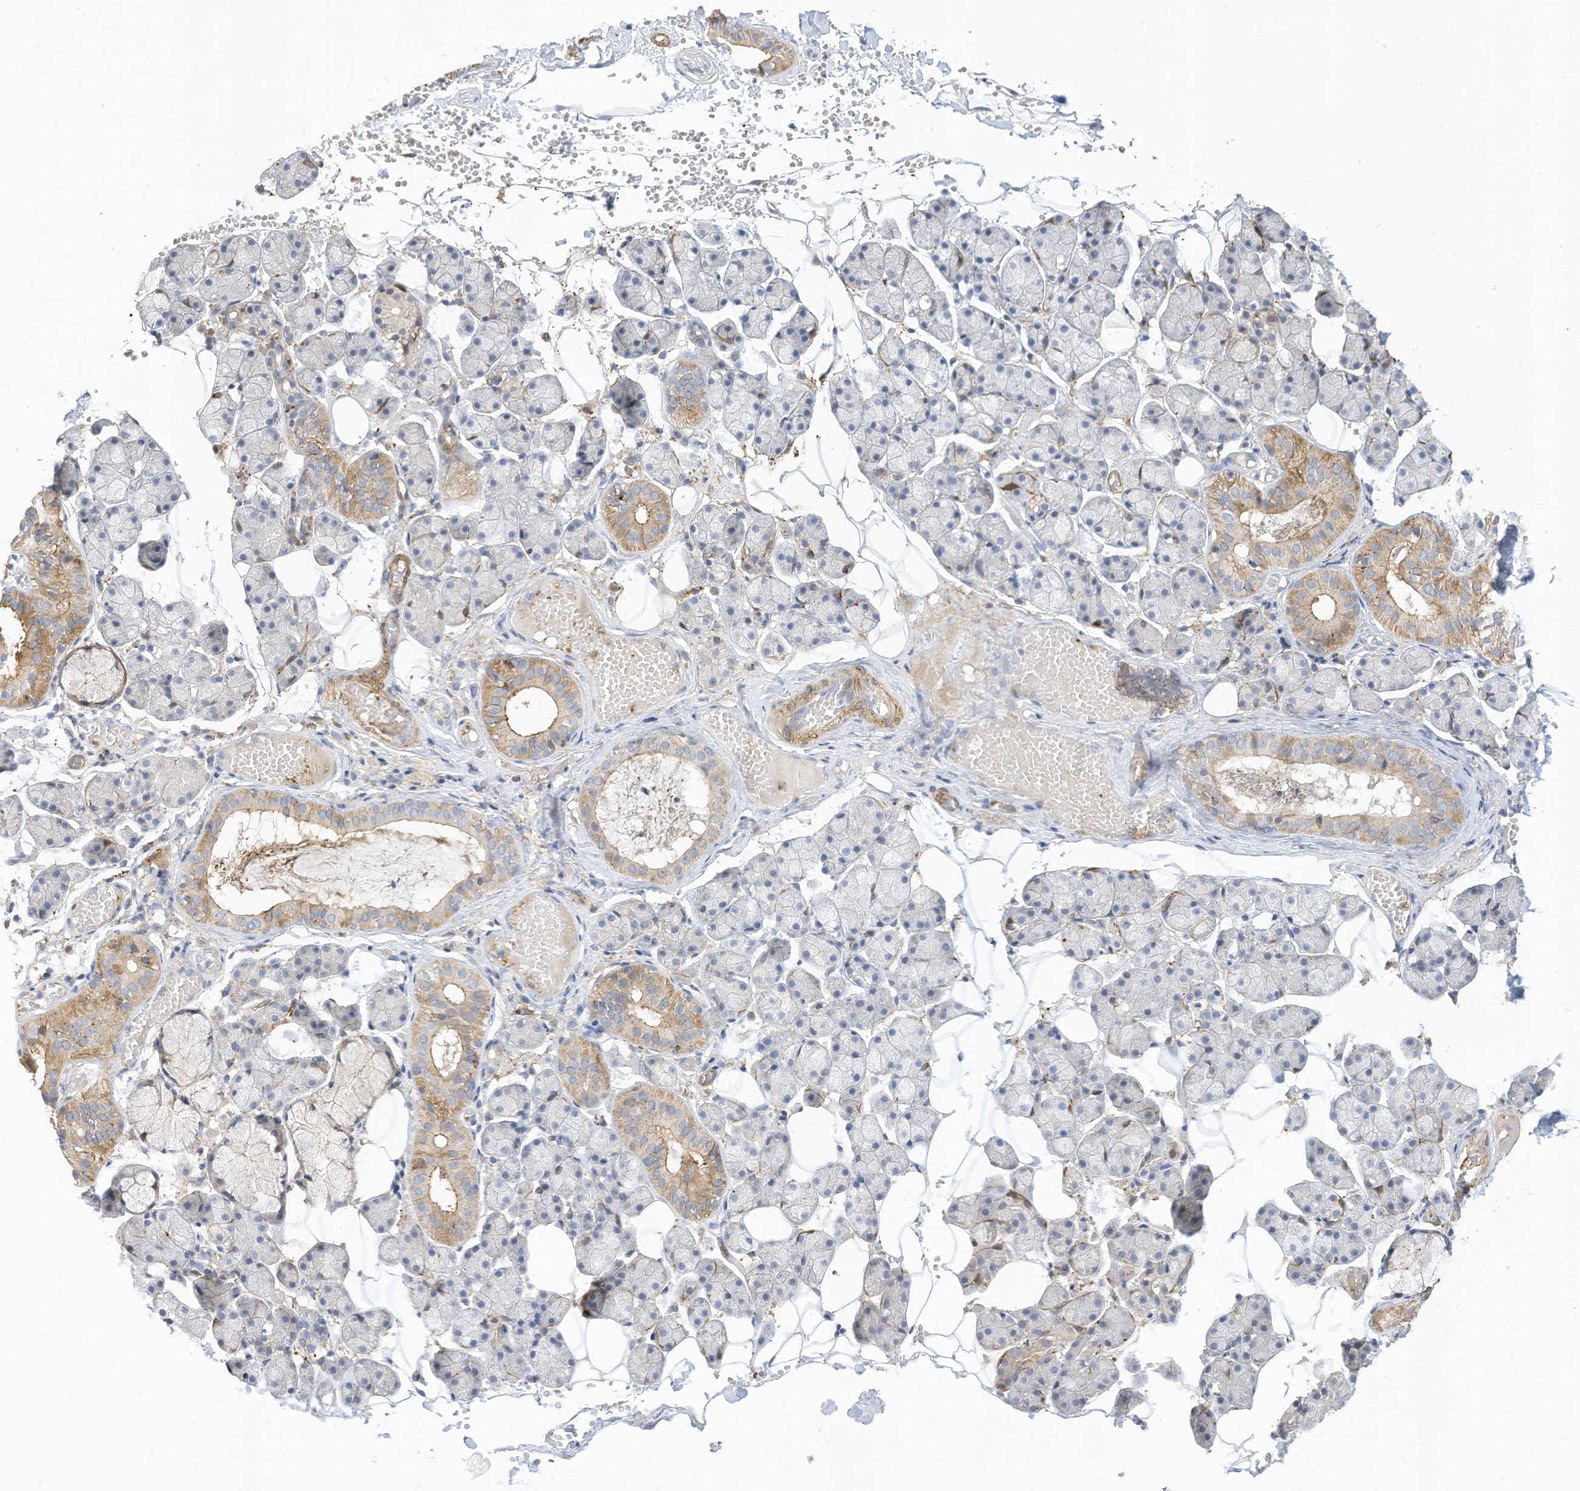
{"staining": {"intensity": "moderate", "quantity": "25%-75%", "location": "cytoplasmic/membranous"}, "tissue": "salivary gland", "cell_type": "Glandular cells", "image_type": "normal", "snomed": [{"axis": "morphology", "description": "Normal tissue, NOS"}, {"axis": "topography", "description": "Salivary gland"}], "caption": "Immunohistochemical staining of benign human salivary gland displays 25%-75% levels of moderate cytoplasmic/membranous protein staining in about 25%-75% of glandular cells. The protein is stained brown, and the nuclei are stained in blue (DAB (3,3'-diaminobenzidine) IHC with brightfield microscopy, high magnification).", "gene": "ATP13A1", "patient": {"sex": "female", "age": 33}}